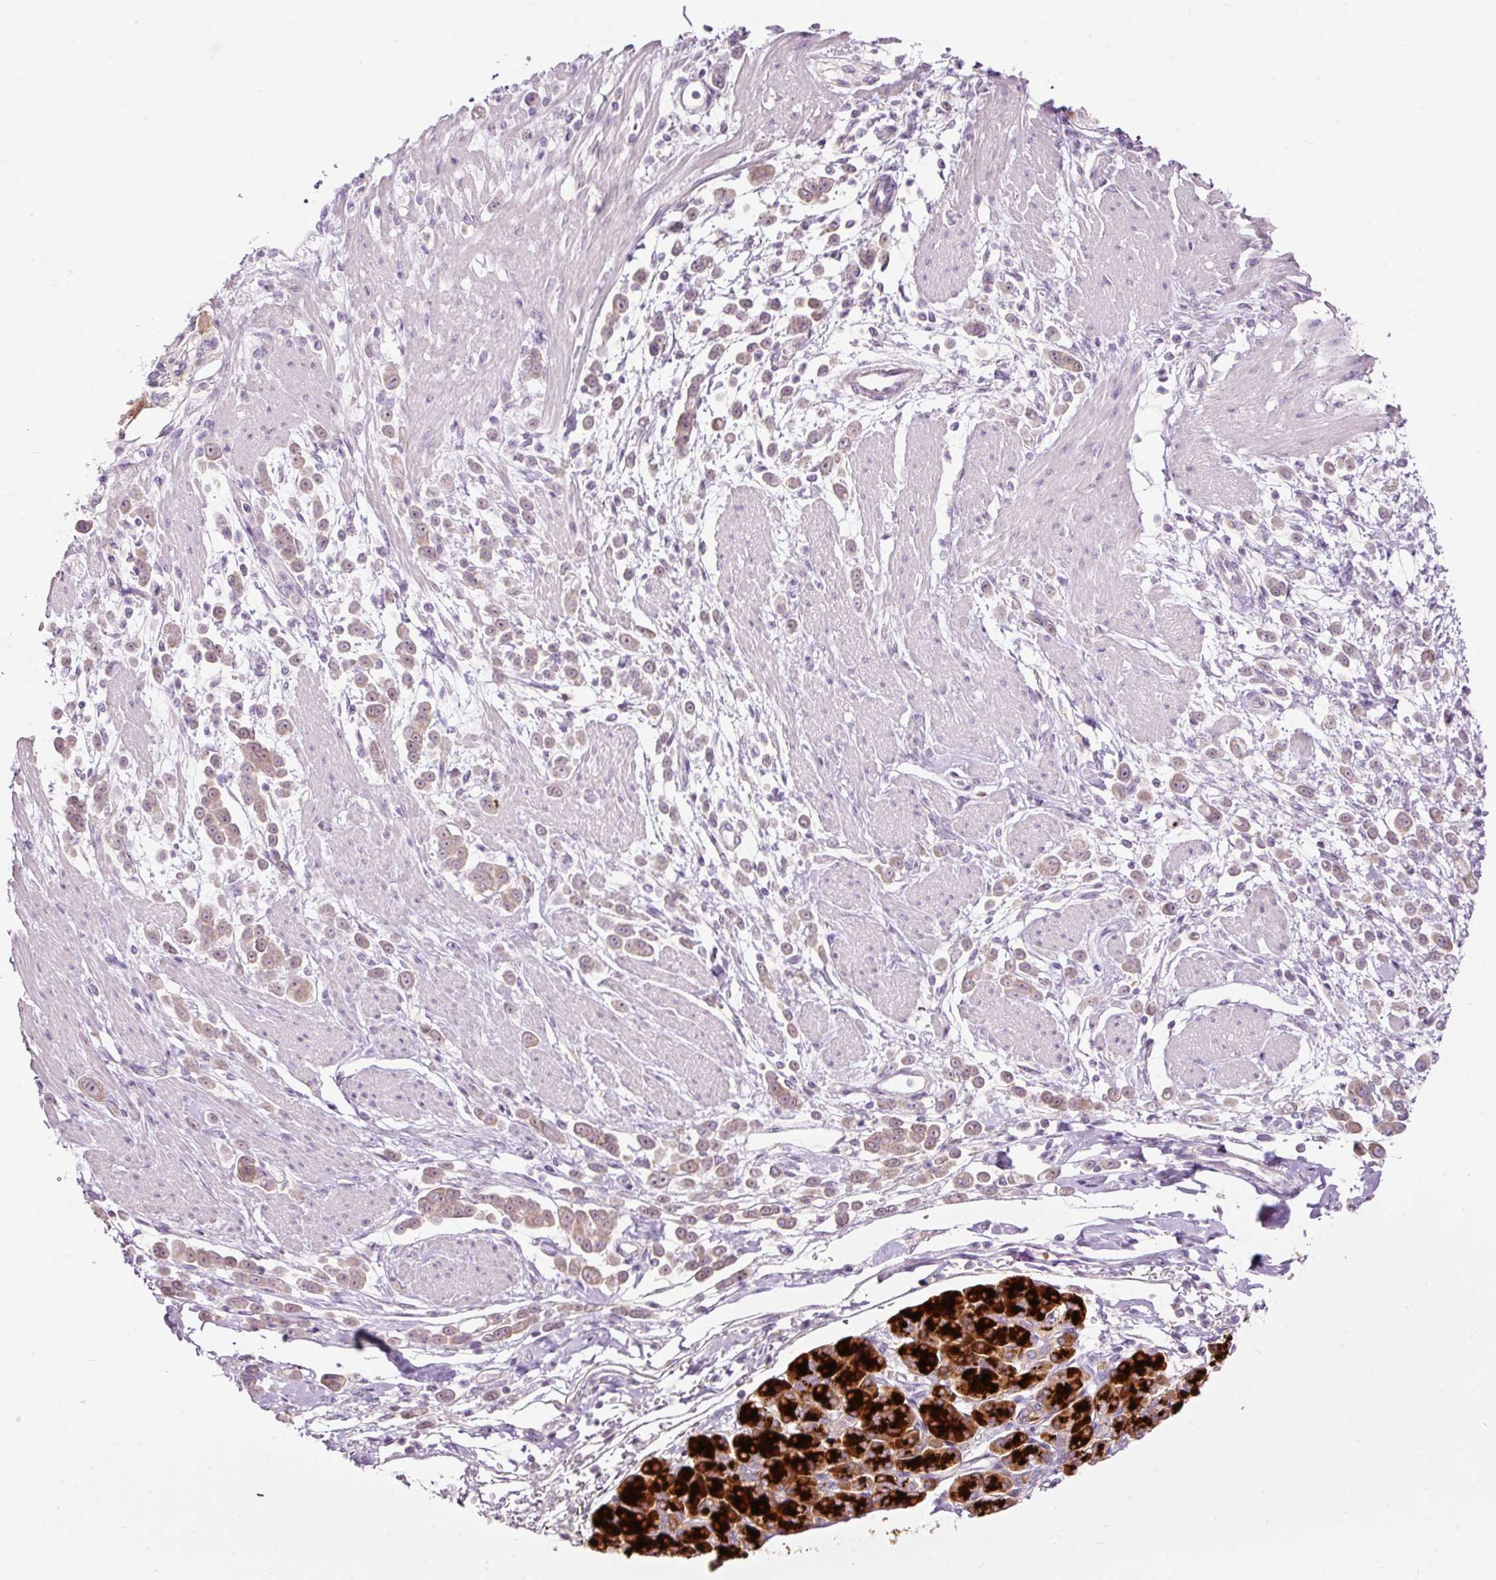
{"staining": {"intensity": "weak", "quantity": ">75%", "location": "cytoplasmic/membranous"}, "tissue": "pancreatic cancer", "cell_type": "Tumor cells", "image_type": "cancer", "snomed": [{"axis": "morphology", "description": "Normal tissue, NOS"}, {"axis": "morphology", "description": "Adenocarcinoma, NOS"}, {"axis": "topography", "description": "Pancreas"}], "caption": "Pancreatic cancer (adenocarcinoma) stained with a brown dye reveals weak cytoplasmic/membranous positive expression in approximately >75% of tumor cells.", "gene": "RSPO2", "patient": {"sex": "female", "age": 64}}